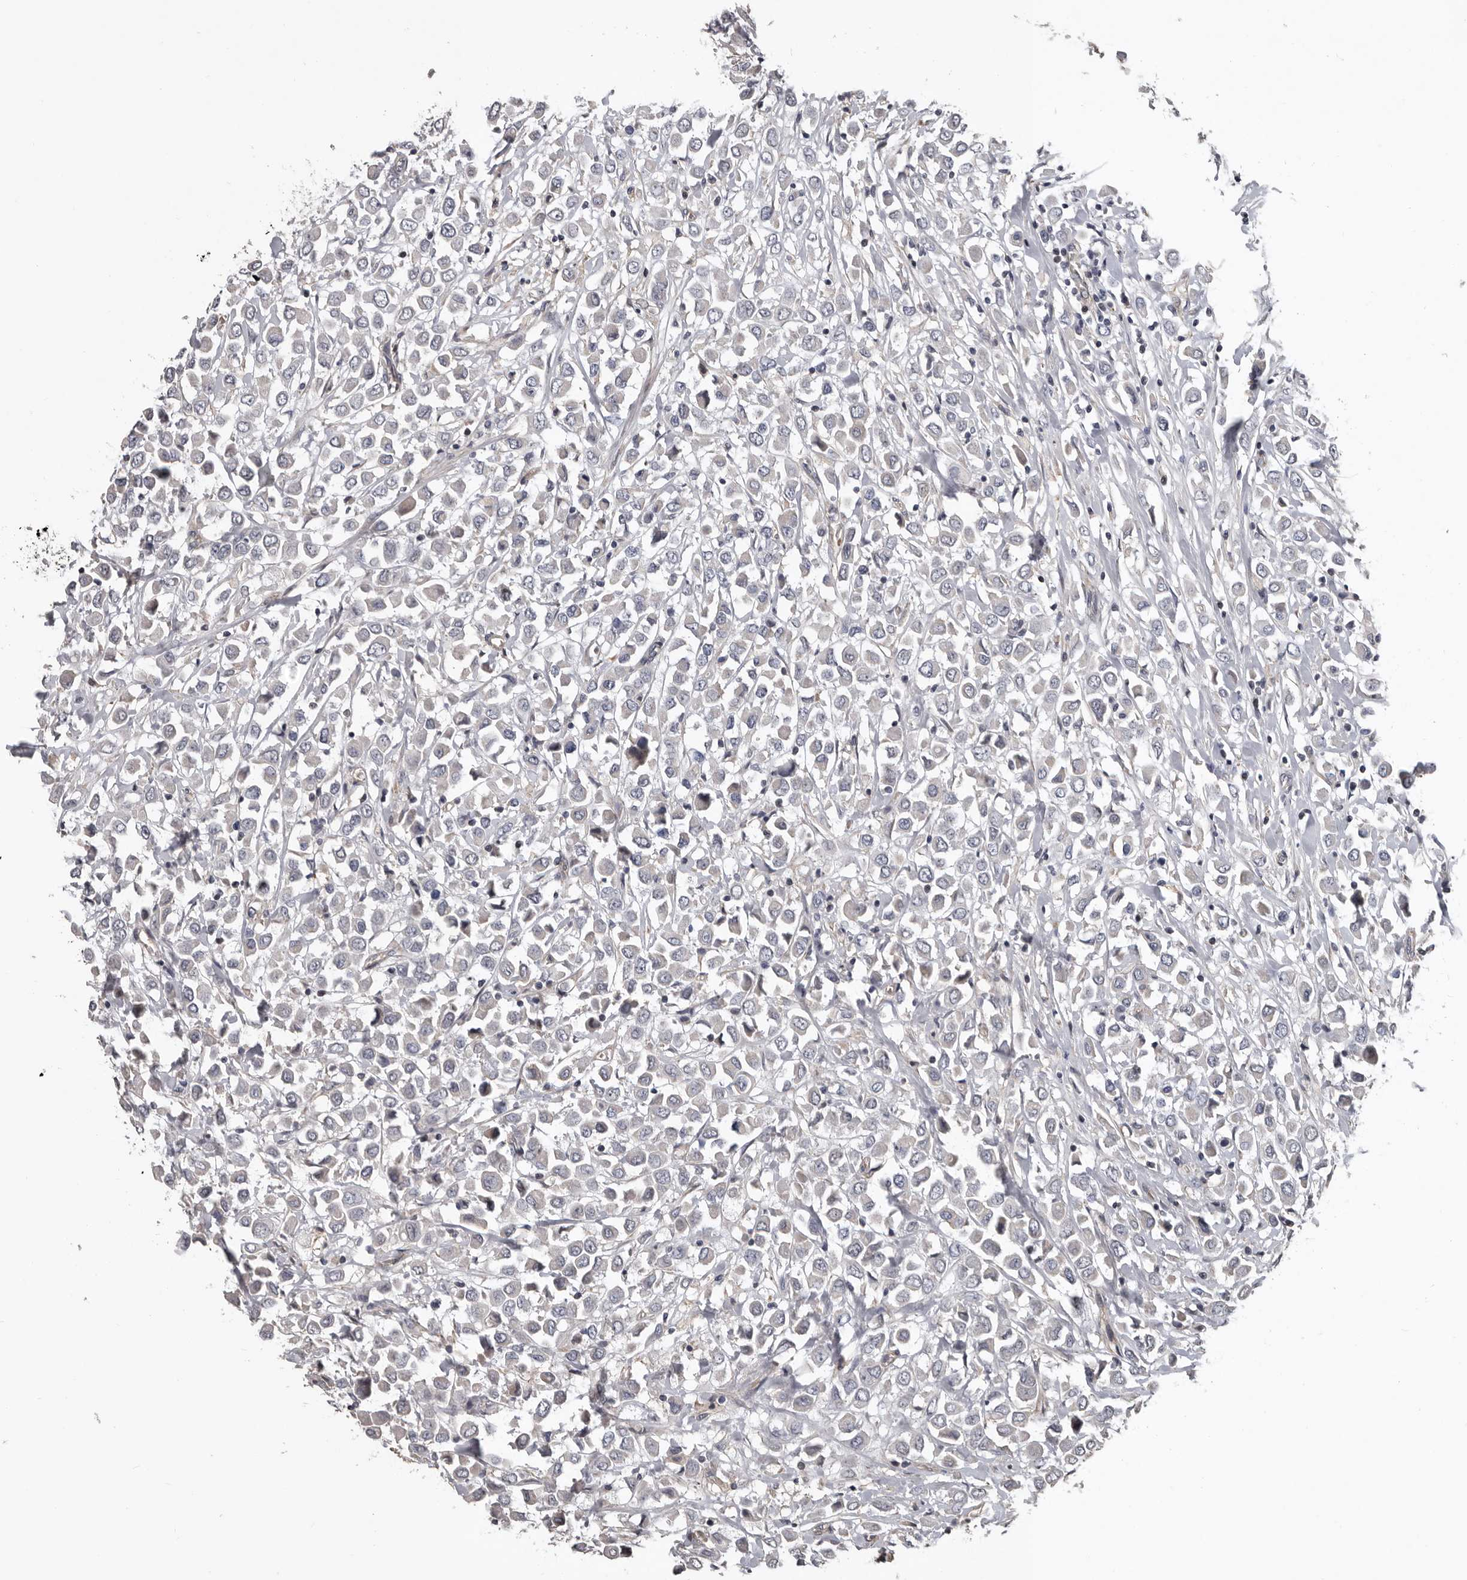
{"staining": {"intensity": "negative", "quantity": "none", "location": "none"}, "tissue": "breast cancer", "cell_type": "Tumor cells", "image_type": "cancer", "snomed": [{"axis": "morphology", "description": "Duct carcinoma"}, {"axis": "topography", "description": "Breast"}], "caption": "Protein analysis of breast cancer (intraductal carcinoma) displays no significant expression in tumor cells.", "gene": "RNF217", "patient": {"sex": "female", "age": 61}}